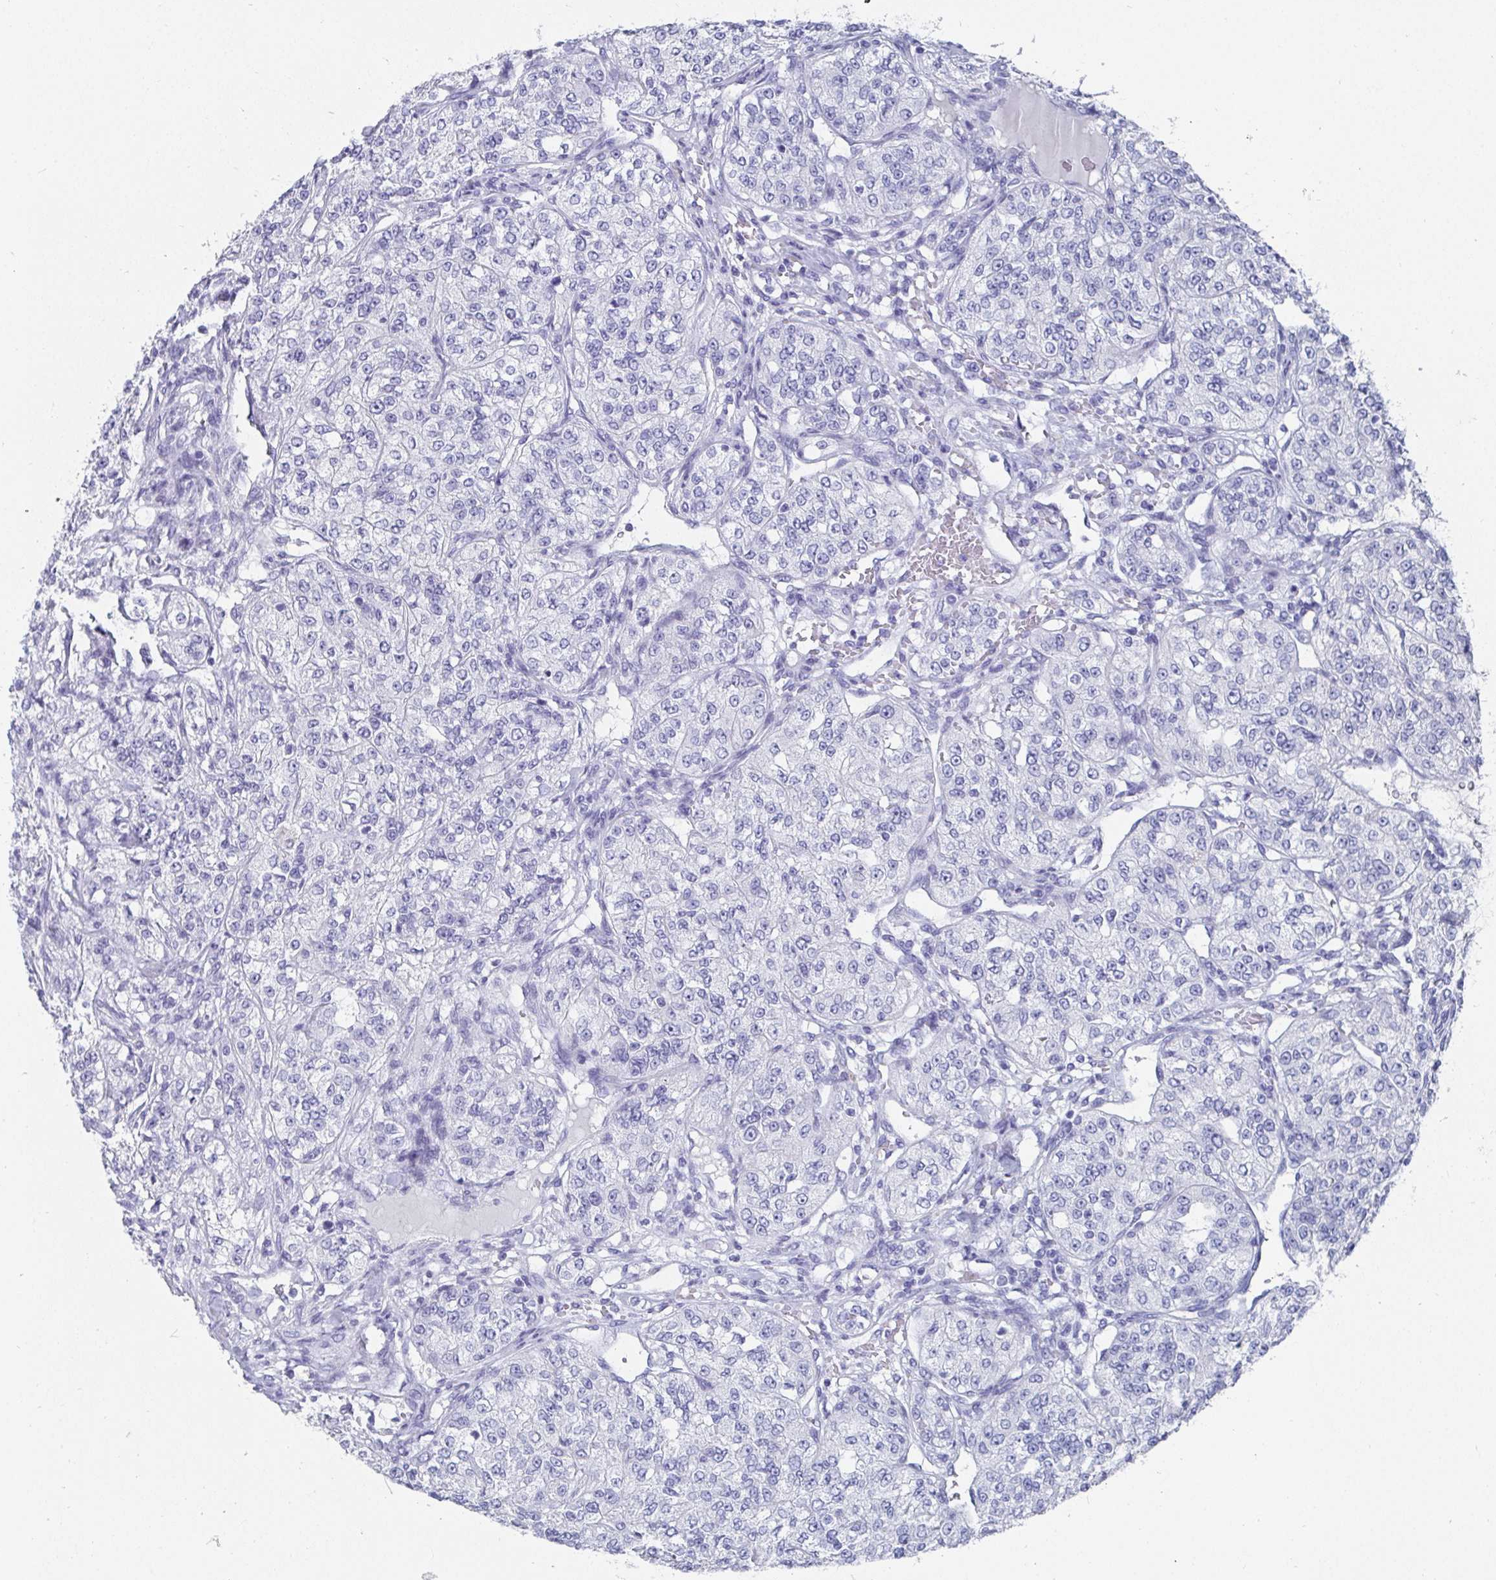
{"staining": {"intensity": "negative", "quantity": "none", "location": "none"}, "tissue": "renal cancer", "cell_type": "Tumor cells", "image_type": "cancer", "snomed": [{"axis": "morphology", "description": "Adenocarcinoma, NOS"}, {"axis": "topography", "description": "Kidney"}], "caption": "IHC histopathology image of neoplastic tissue: renal cancer stained with DAB displays no significant protein positivity in tumor cells.", "gene": "GRIA1", "patient": {"sex": "female", "age": 63}}